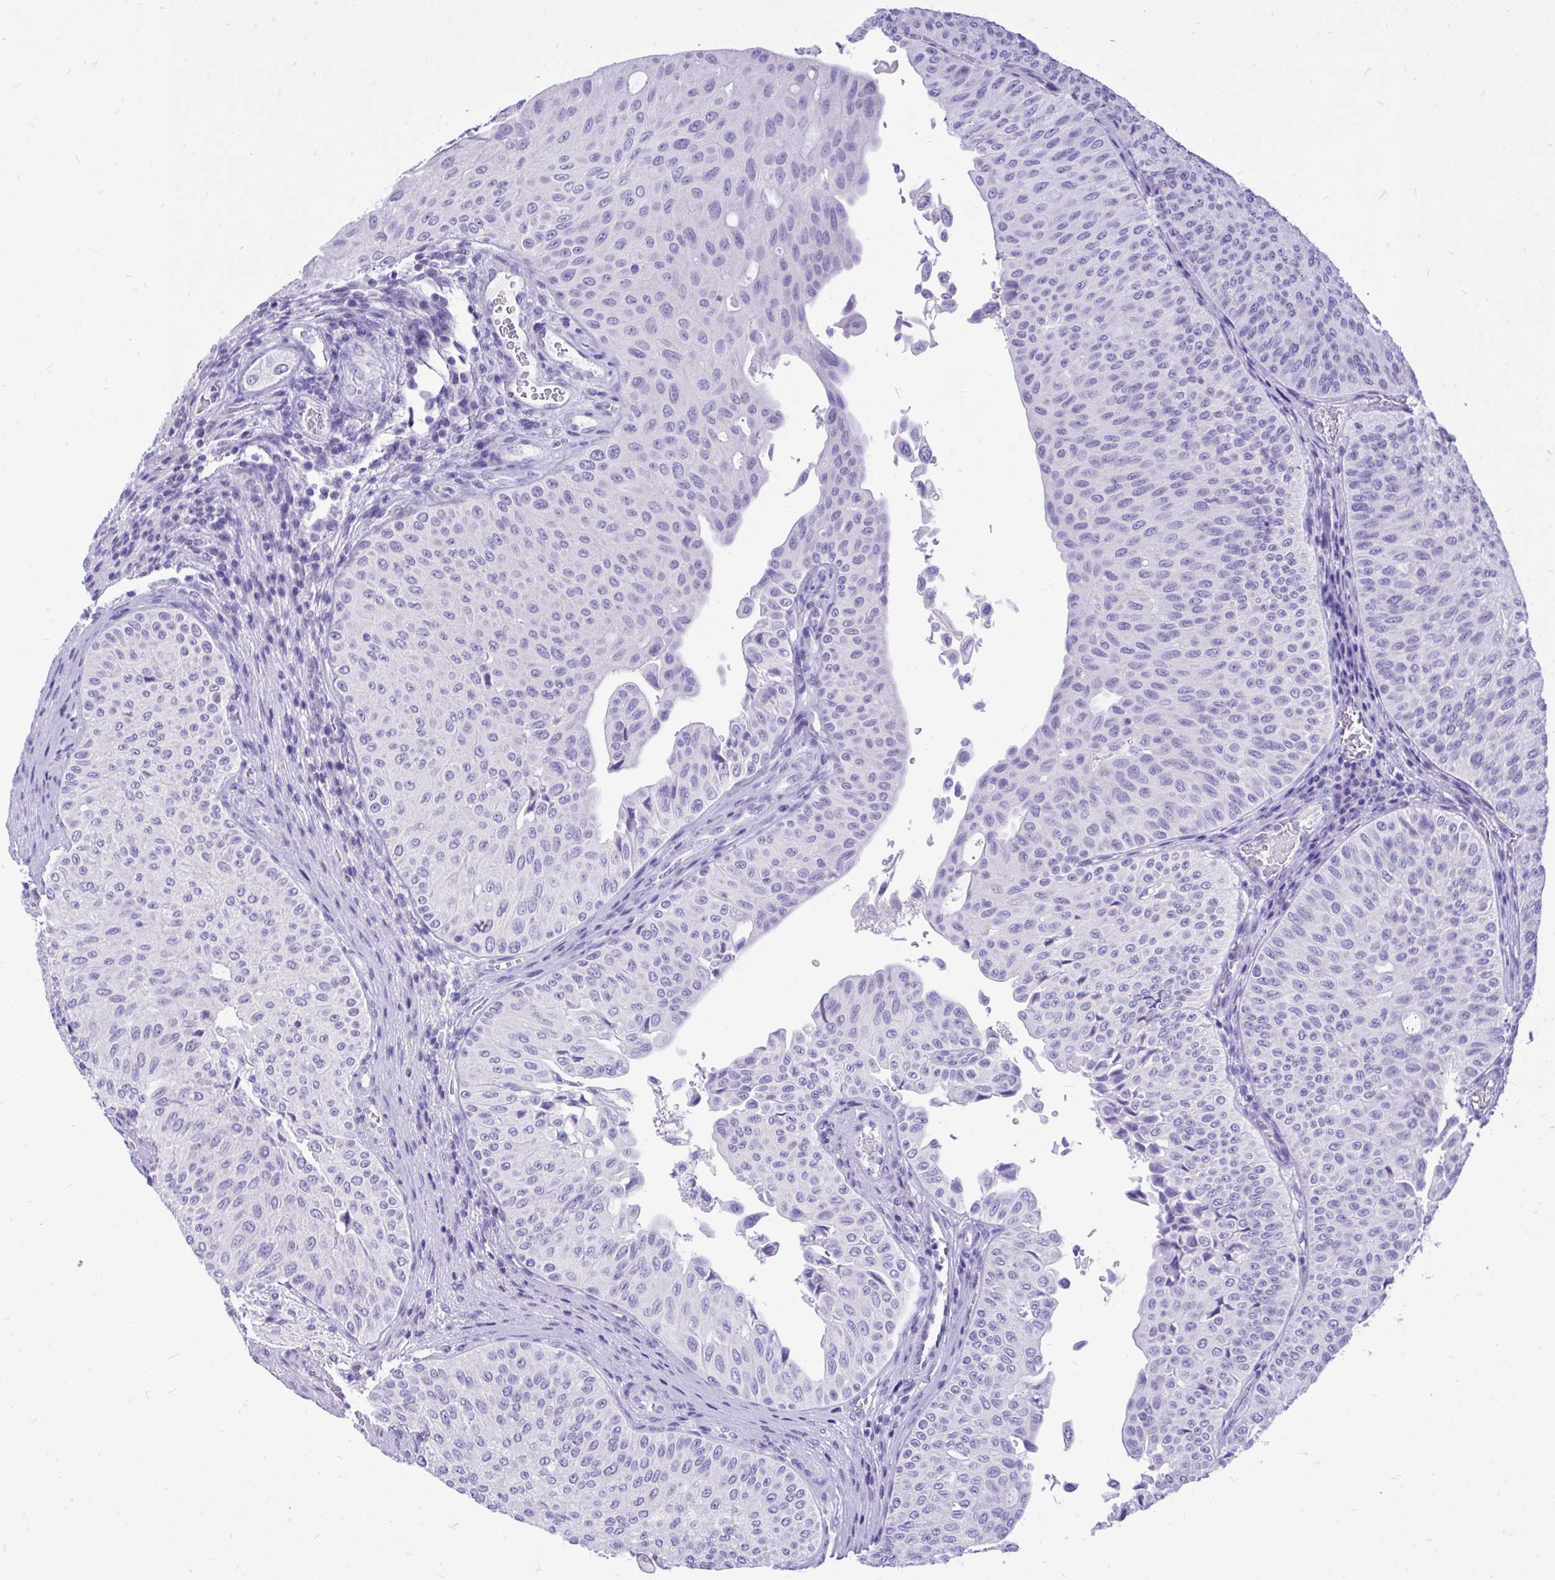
{"staining": {"intensity": "negative", "quantity": "none", "location": "none"}, "tissue": "urothelial cancer", "cell_type": "Tumor cells", "image_type": "cancer", "snomed": [{"axis": "morphology", "description": "Urothelial carcinoma, NOS"}, {"axis": "topography", "description": "Urinary bladder"}], "caption": "The micrograph reveals no significant staining in tumor cells of urothelial cancer. The staining was performed using DAB to visualize the protein expression in brown, while the nuclei were stained in blue with hematoxylin (Magnification: 20x).", "gene": "MON1A", "patient": {"sex": "male", "age": 59}}